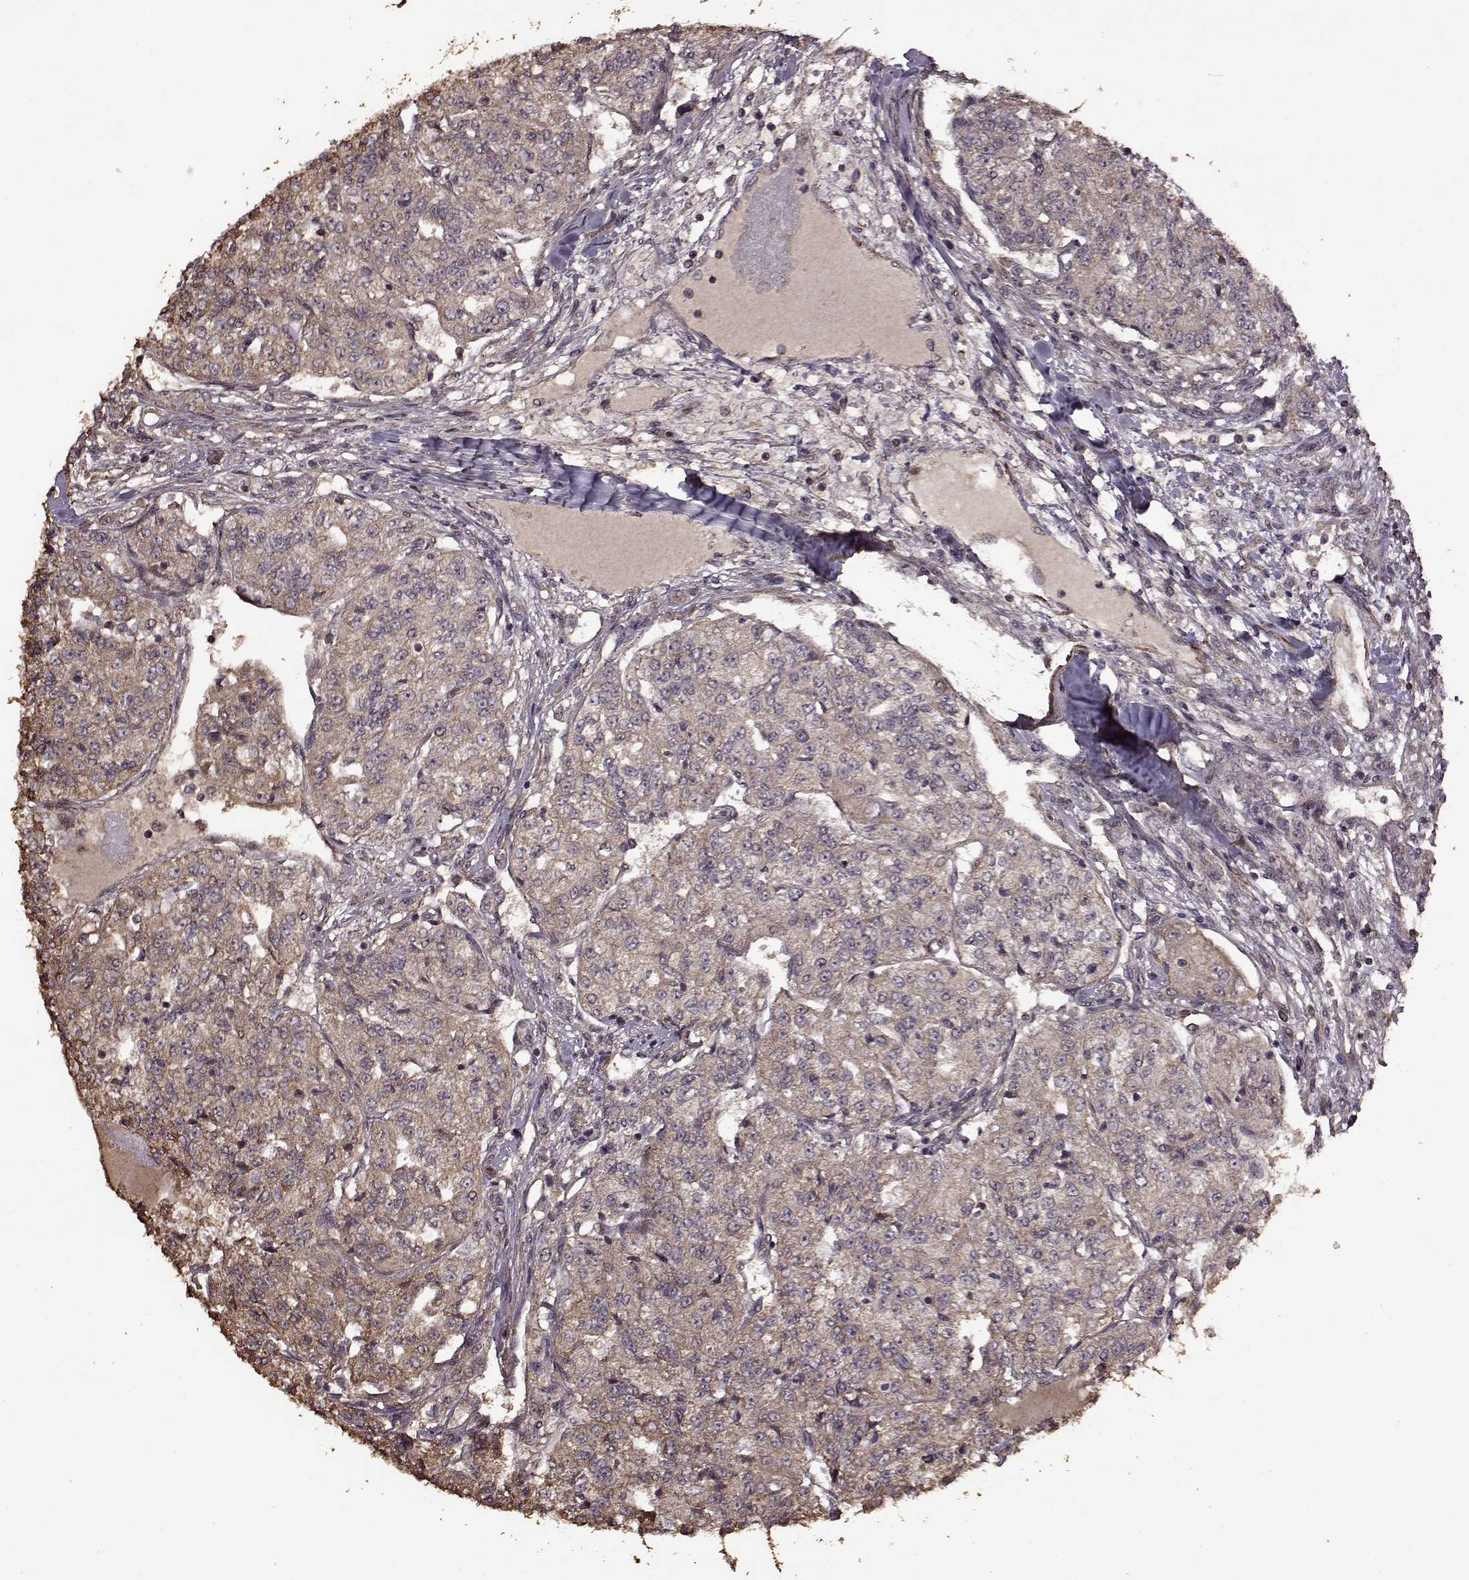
{"staining": {"intensity": "weak", "quantity": ">75%", "location": "cytoplasmic/membranous"}, "tissue": "renal cancer", "cell_type": "Tumor cells", "image_type": "cancer", "snomed": [{"axis": "morphology", "description": "Adenocarcinoma, NOS"}, {"axis": "topography", "description": "Kidney"}], "caption": "A high-resolution image shows IHC staining of adenocarcinoma (renal), which shows weak cytoplasmic/membranous expression in approximately >75% of tumor cells.", "gene": "FBXW11", "patient": {"sex": "female", "age": 63}}